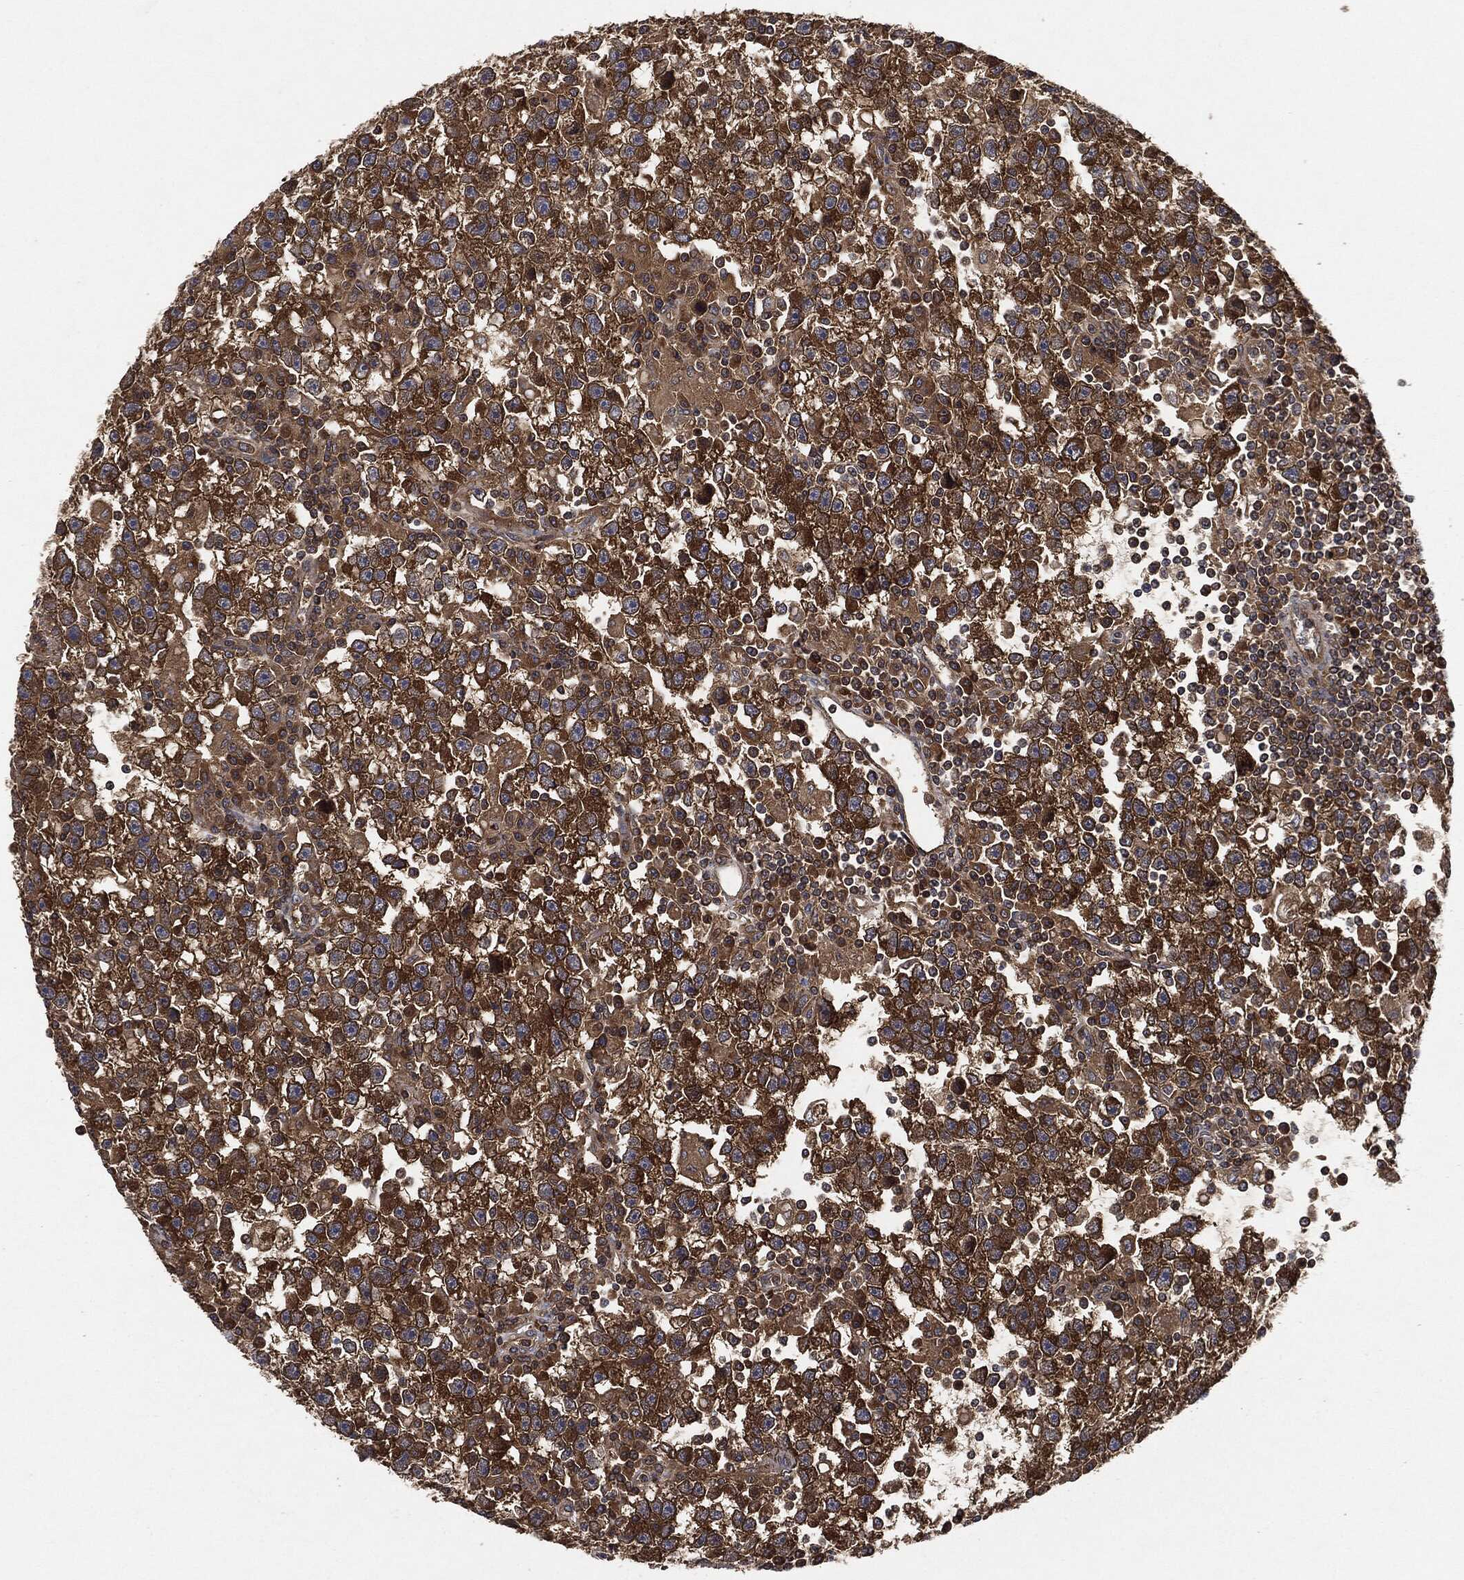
{"staining": {"intensity": "strong", "quantity": ">75%", "location": "cytoplasmic/membranous"}, "tissue": "testis cancer", "cell_type": "Tumor cells", "image_type": "cancer", "snomed": [{"axis": "morphology", "description": "Seminoma, NOS"}, {"axis": "topography", "description": "Testis"}], "caption": "Immunohistochemical staining of human seminoma (testis) exhibits strong cytoplasmic/membranous protein positivity in approximately >75% of tumor cells.", "gene": "BRAF", "patient": {"sex": "male", "age": 47}}